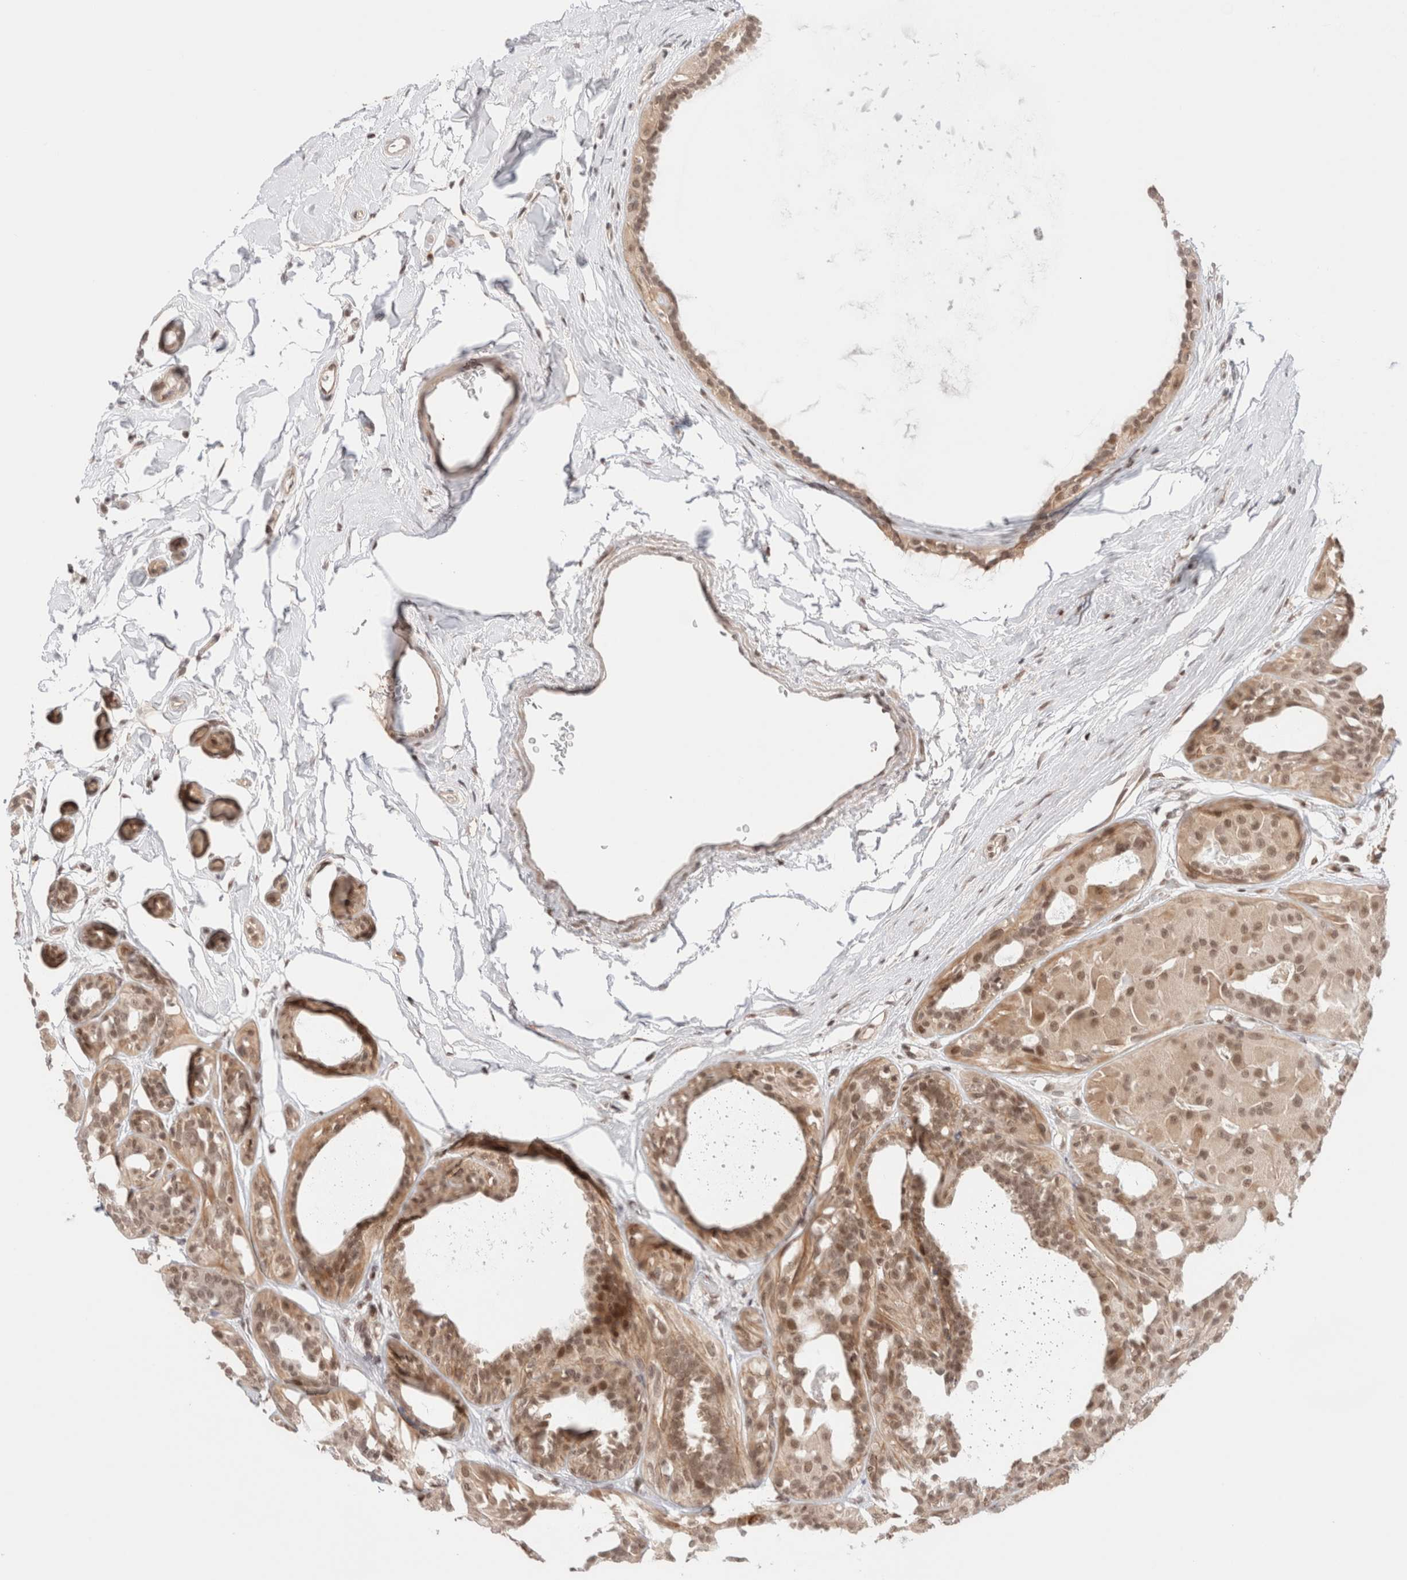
{"staining": {"intensity": "moderate", "quantity": ">75%", "location": "nuclear"}, "tissue": "breast cancer", "cell_type": "Tumor cells", "image_type": "cancer", "snomed": [{"axis": "morphology", "description": "Duct carcinoma"}, {"axis": "topography", "description": "Breast"}], "caption": "Immunohistochemical staining of human breast cancer (intraductal carcinoma) exhibits medium levels of moderate nuclear protein positivity in about >75% of tumor cells. (Brightfield microscopy of DAB IHC at high magnification).", "gene": "GATAD2A", "patient": {"sex": "female", "age": 55}}